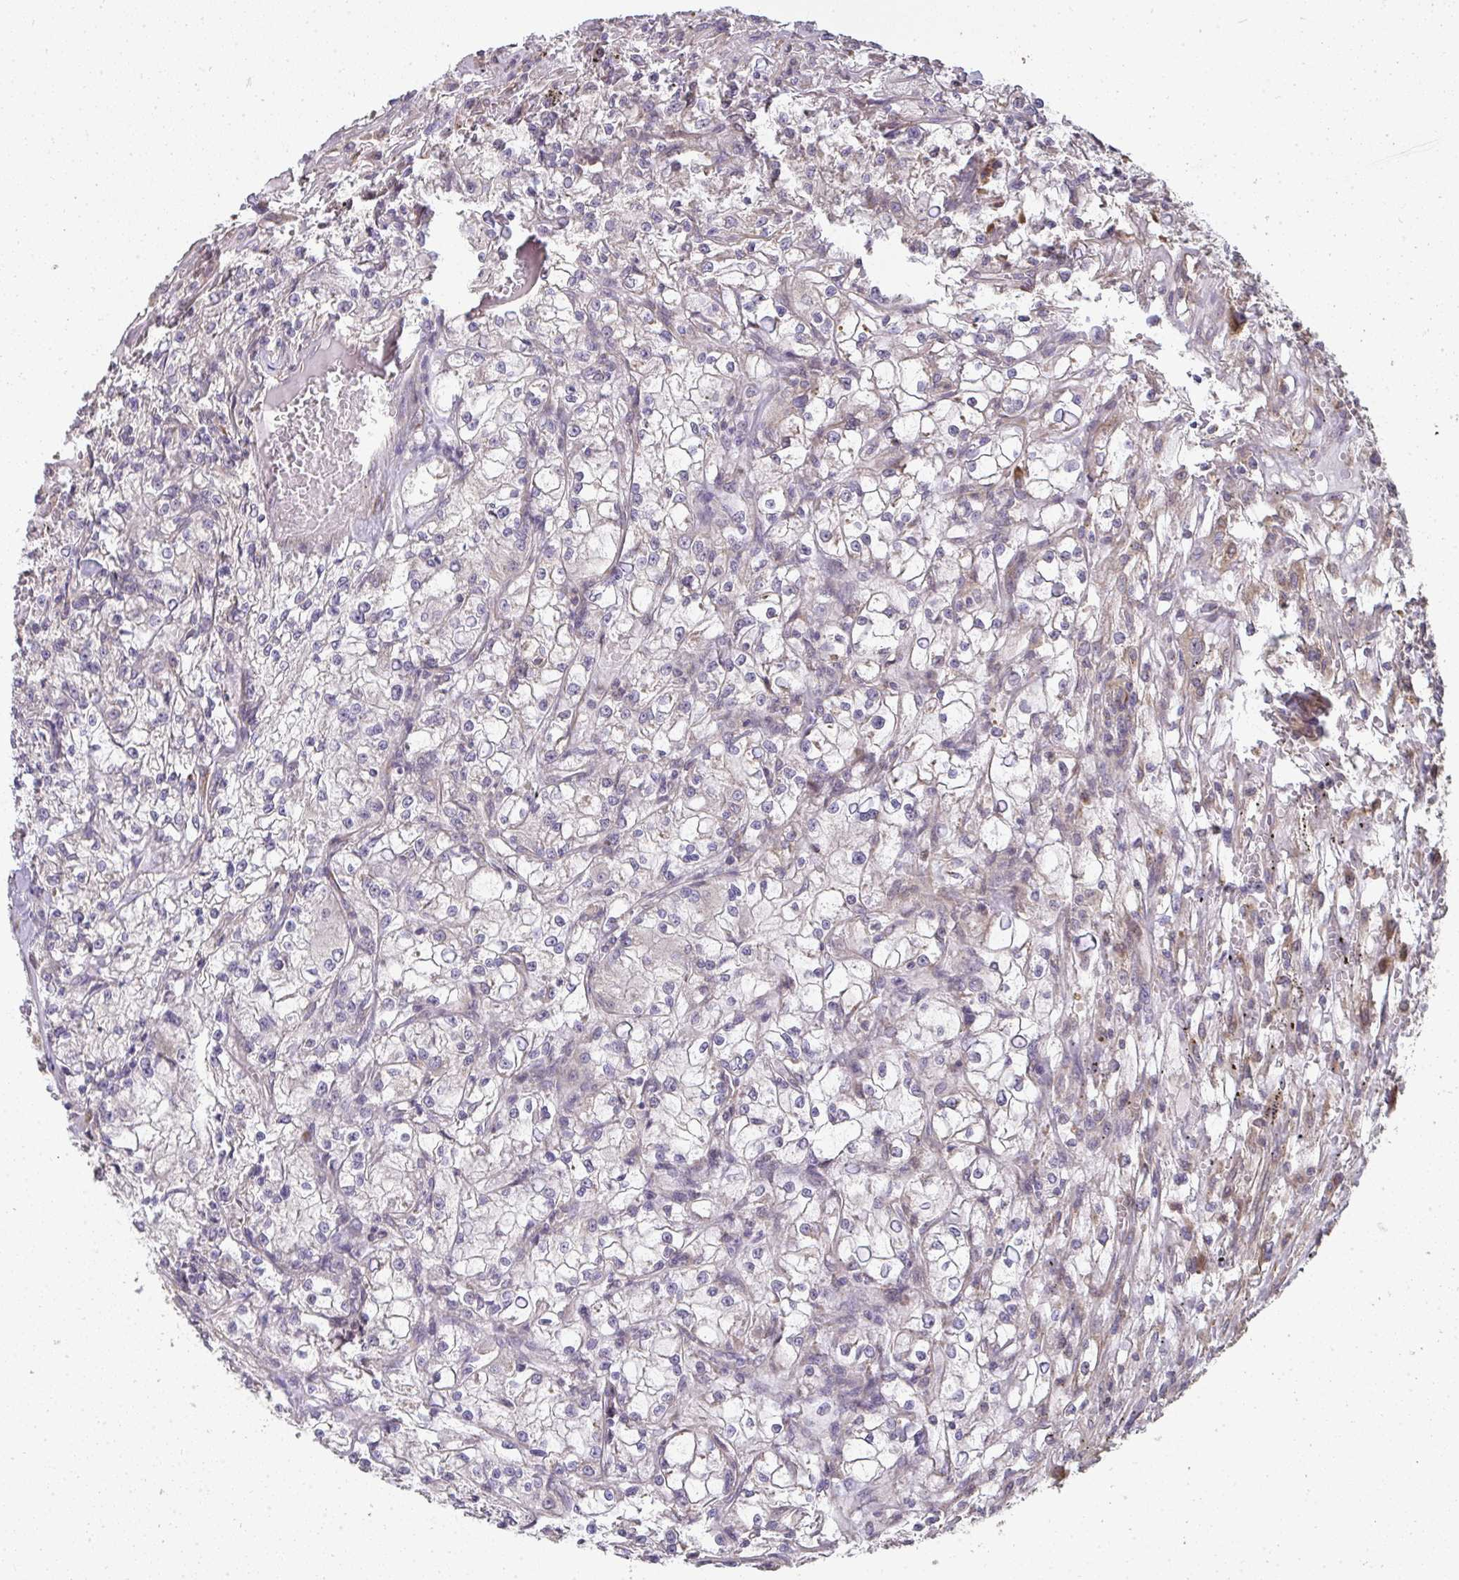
{"staining": {"intensity": "weak", "quantity": "<25%", "location": "cytoplasmic/membranous"}, "tissue": "renal cancer", "cell_type": "Tumor cells", "image_type": "cancer", "snomed": [{"axis": "morphology", "description": "Adenocarcinoma, NOS"}, {"axis": "topography", "description": "Kidney"}], "caption": "A high-resolution histopathology image shows immunohistochemistry (IHC) staining of renal adenocarcinoma, which shows no significant staining in tumor cells. (DAB (3,3'-diaminobenzidine) immunohistochemistry (IHC) visualized using brightfield microscopy, high magnification).", "gene": "ZFYVE28", "patient": {"sex": "female", "age": 59}}